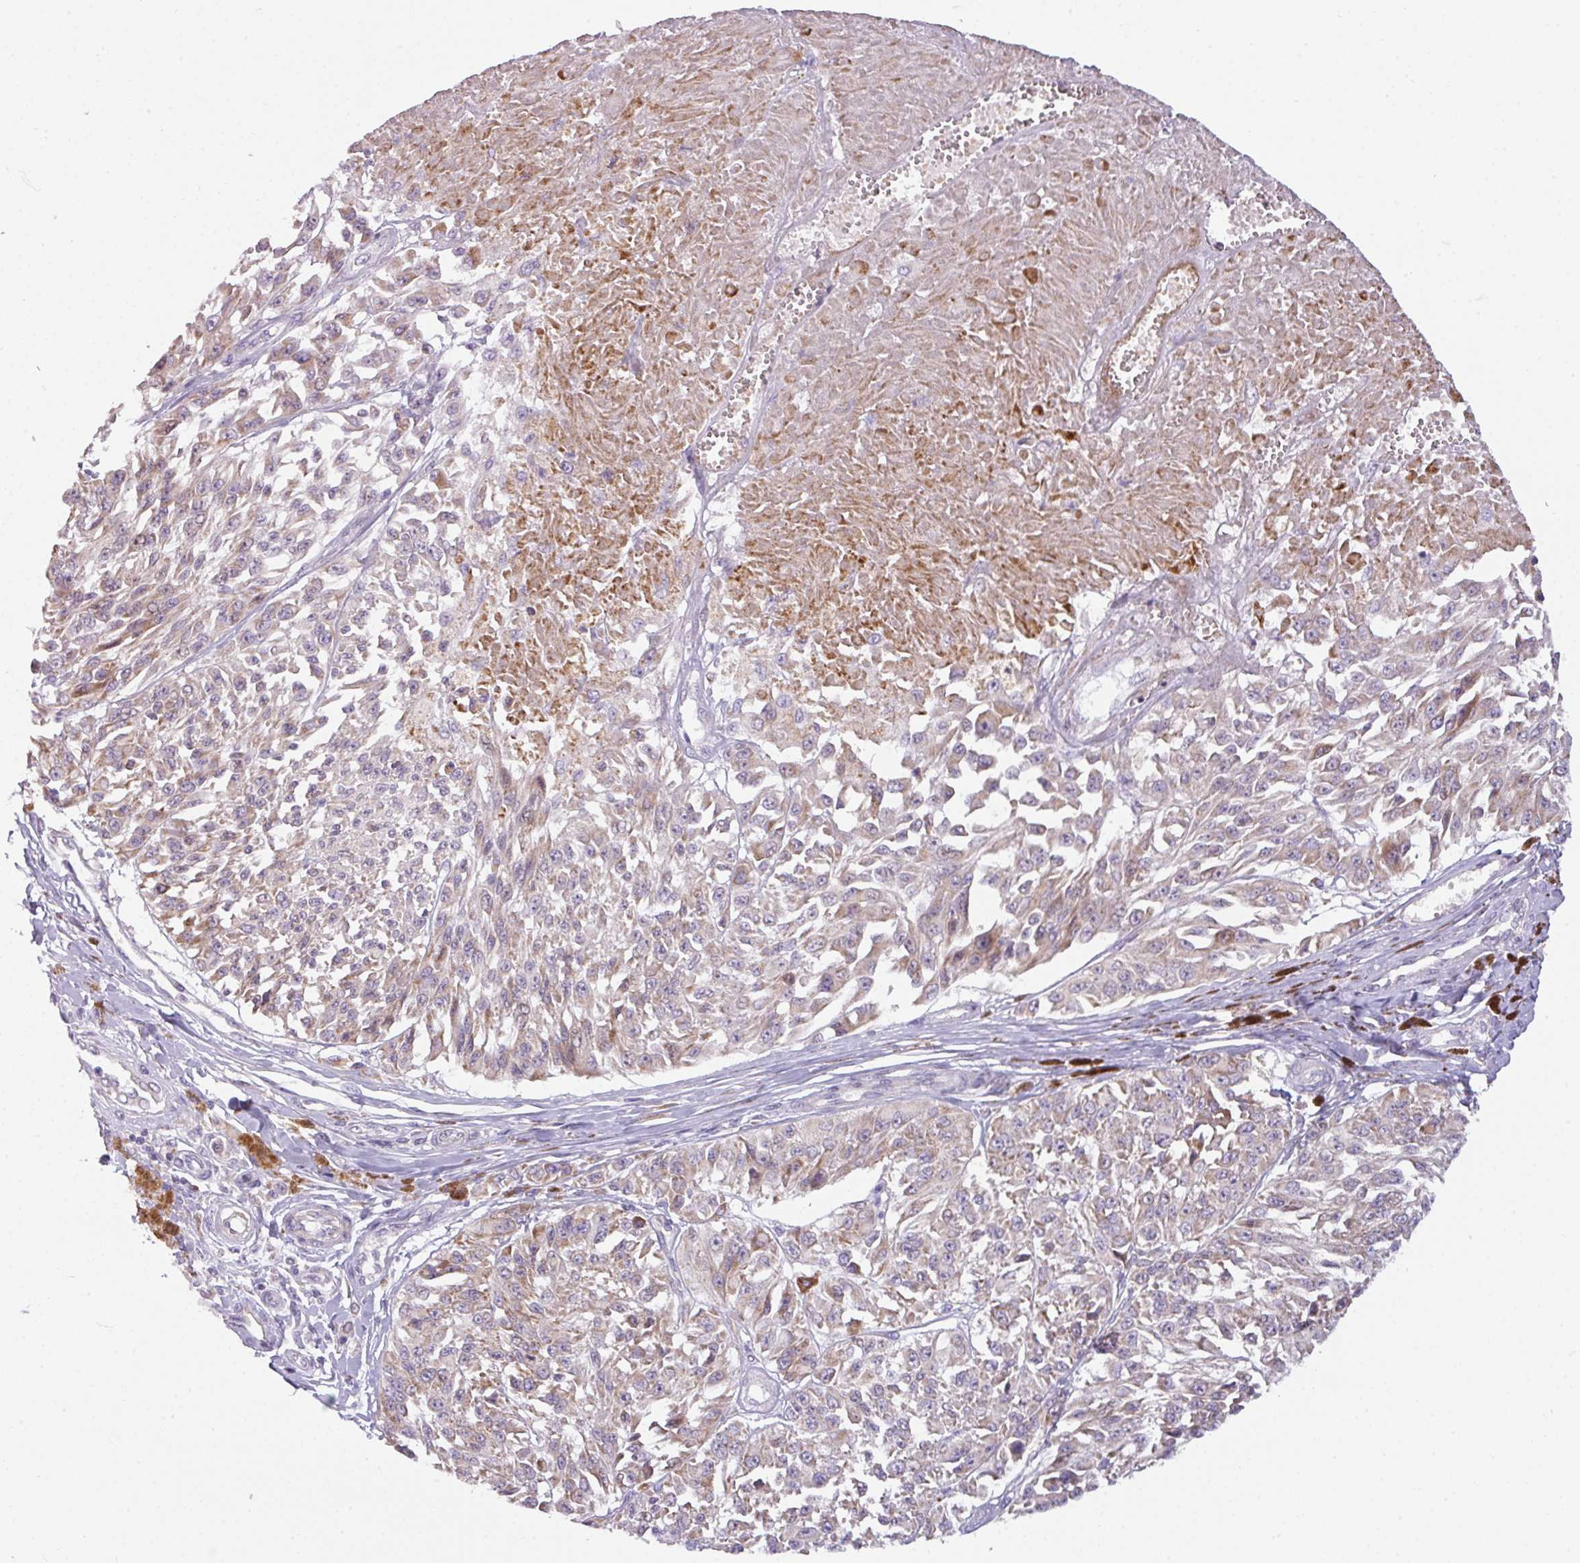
{"staining": {"intensity": "weak", "quantity": "25%-75%", "location": "cytoplasmic/membranous"}, "tissue": "melanoma", "cell_type": "Tumor cells", "image_type": "cancer", "snomed": [{"axis": "morphology", "description": "Malignant melanoma, NOS"}, {"axis": "topography", "description": "Skin"}], "caption": "A micrograph showing weak cytoplasmic/membranous expression in about 25%-75% of tumor cells in malignant melanoma, as visualized by brown immunohistochemical staining.", "gene": "C2orf68", "patient": {"sex": "male", "age": 94}}